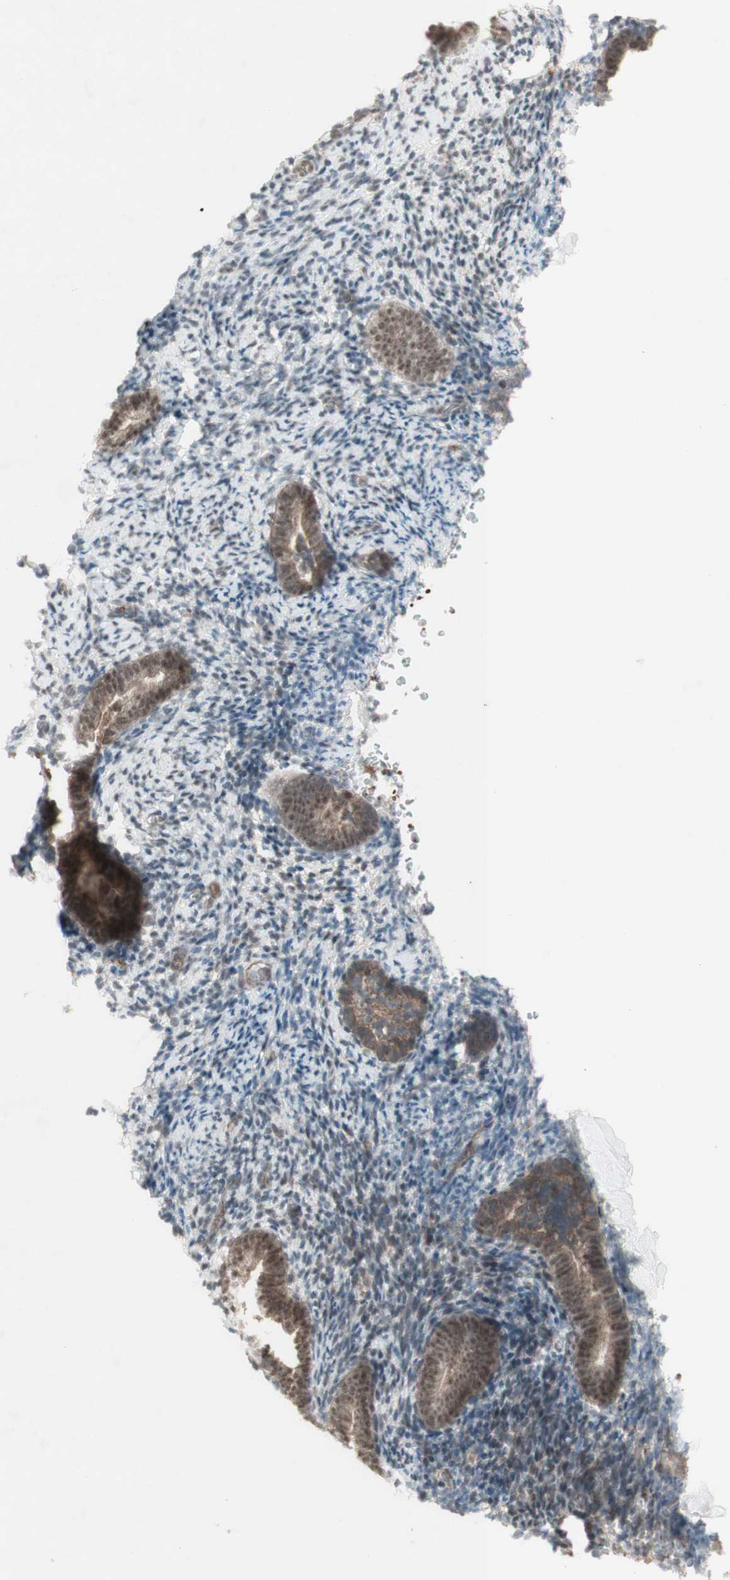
{"staining": {"intensity": "negative", "quantity": "none", "location": "none"}, "tissue": "endometrium", "cell_type": "Cells in endometrial stroma", "image_type": "normal", "snomed": [{"axis": "morphology", "description": "Normal tissue, NOS"}, {"axis": "topography", "description": "Endometrium"}], "caption": "DAB (3,3'-diaminobenzidine) immunohistochemical staining of benign human endometrium displays no significant staining in cells in endometrial stroma.", "gene": "MSH6", "patient": {"sex": "female", "age": 51}}